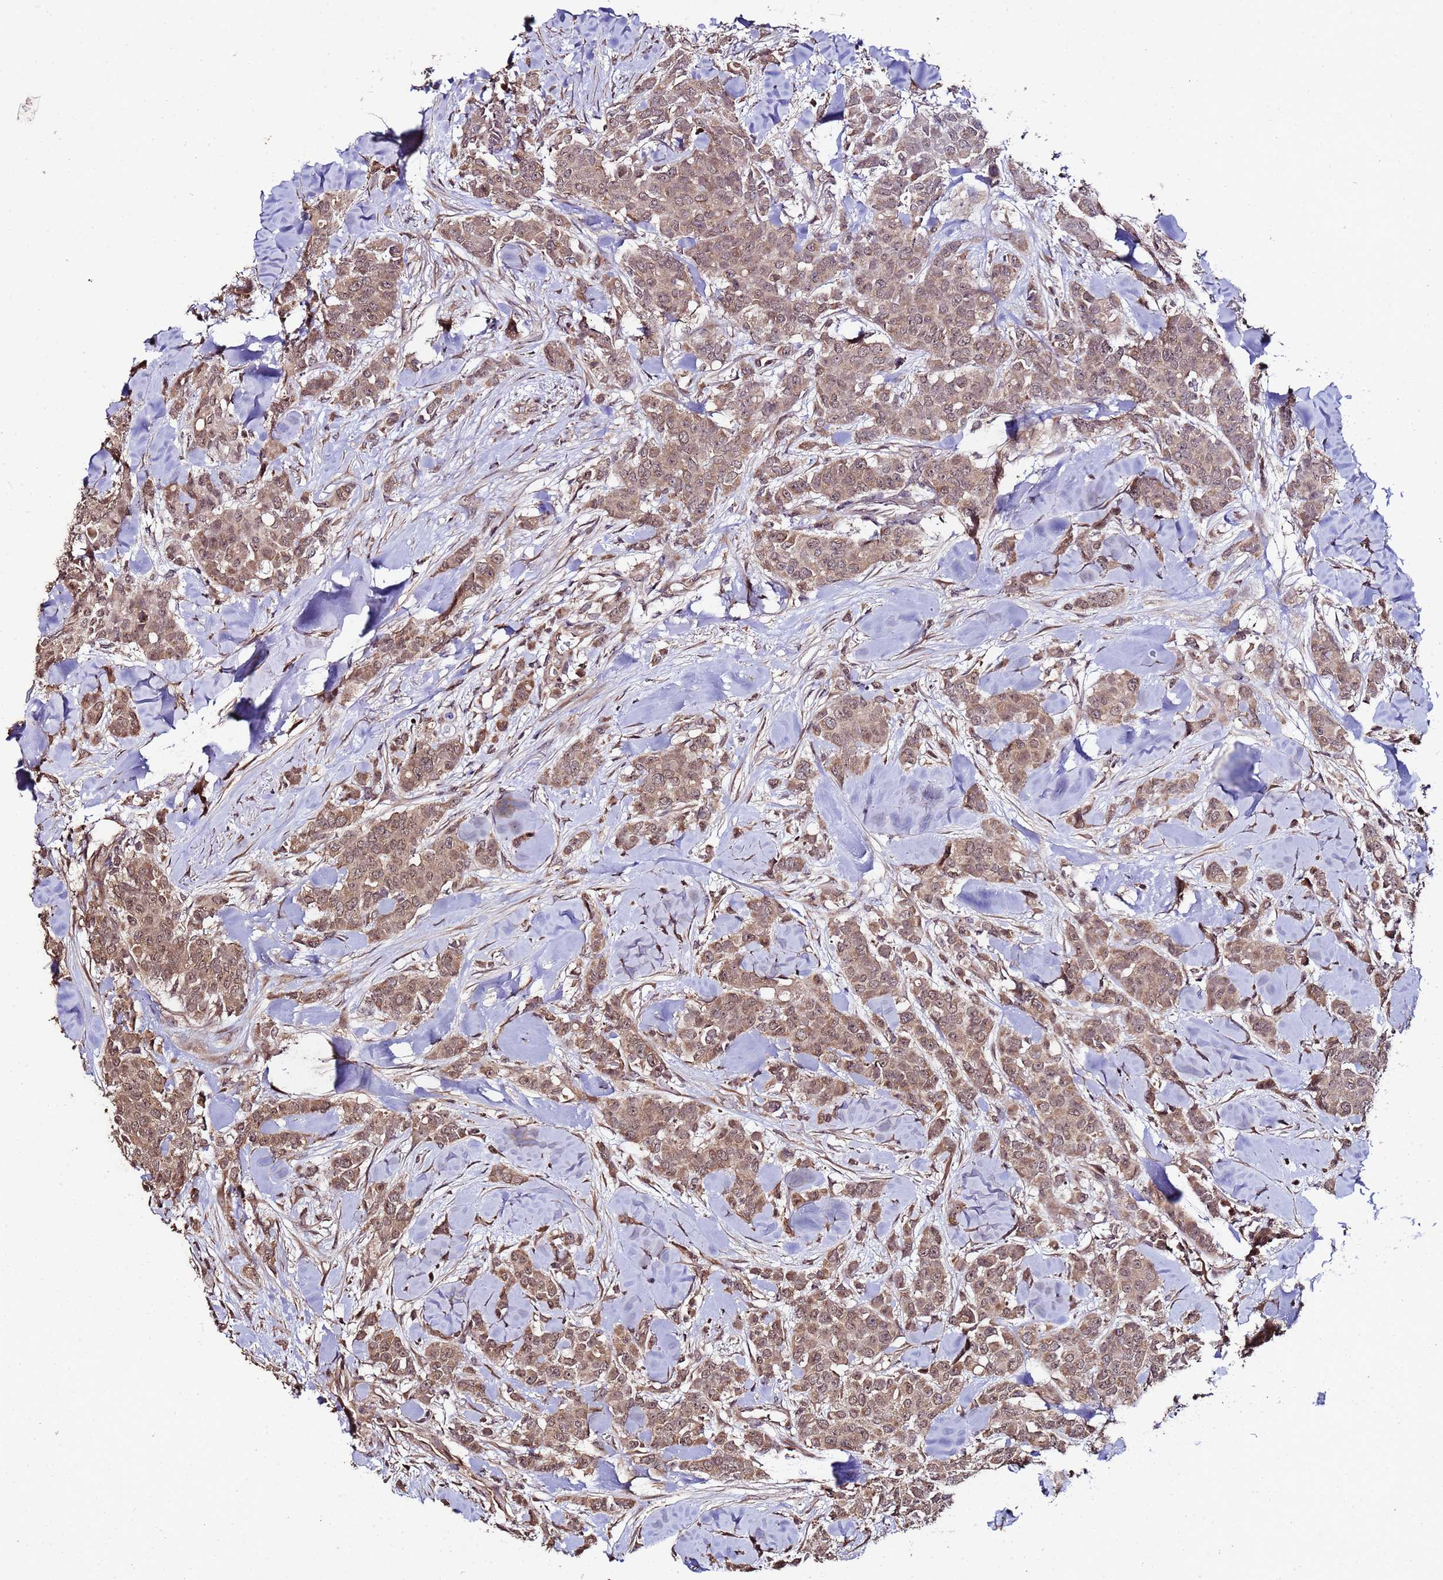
{"staining": {"intensity": "moderate", "quantity": ">75%", "location": "cytoplasmic/membranous,nuclear"}, "tissue": "breast cancer", "cell_type": "Tumor cells", "image_type": "cancer", "snomed": [{"axis": "morphology", "description": "Lobular carcinoma"}, {"axis": "topography", "description": "Breast"}], "caption": "Immunohistochemical staining of human breast lobular carcinoma reveals moderate cytoplasmic/membranous and nuclear protein positivity in about >75% of tumor cells. The staining was performed using DAB to visualize the protein expression in brown, while the nuclei were stained in blue with hematoxylin (Magnification: 20x).", "gene": "PRODH", "patient": {"sex": "female", "age": 91}}